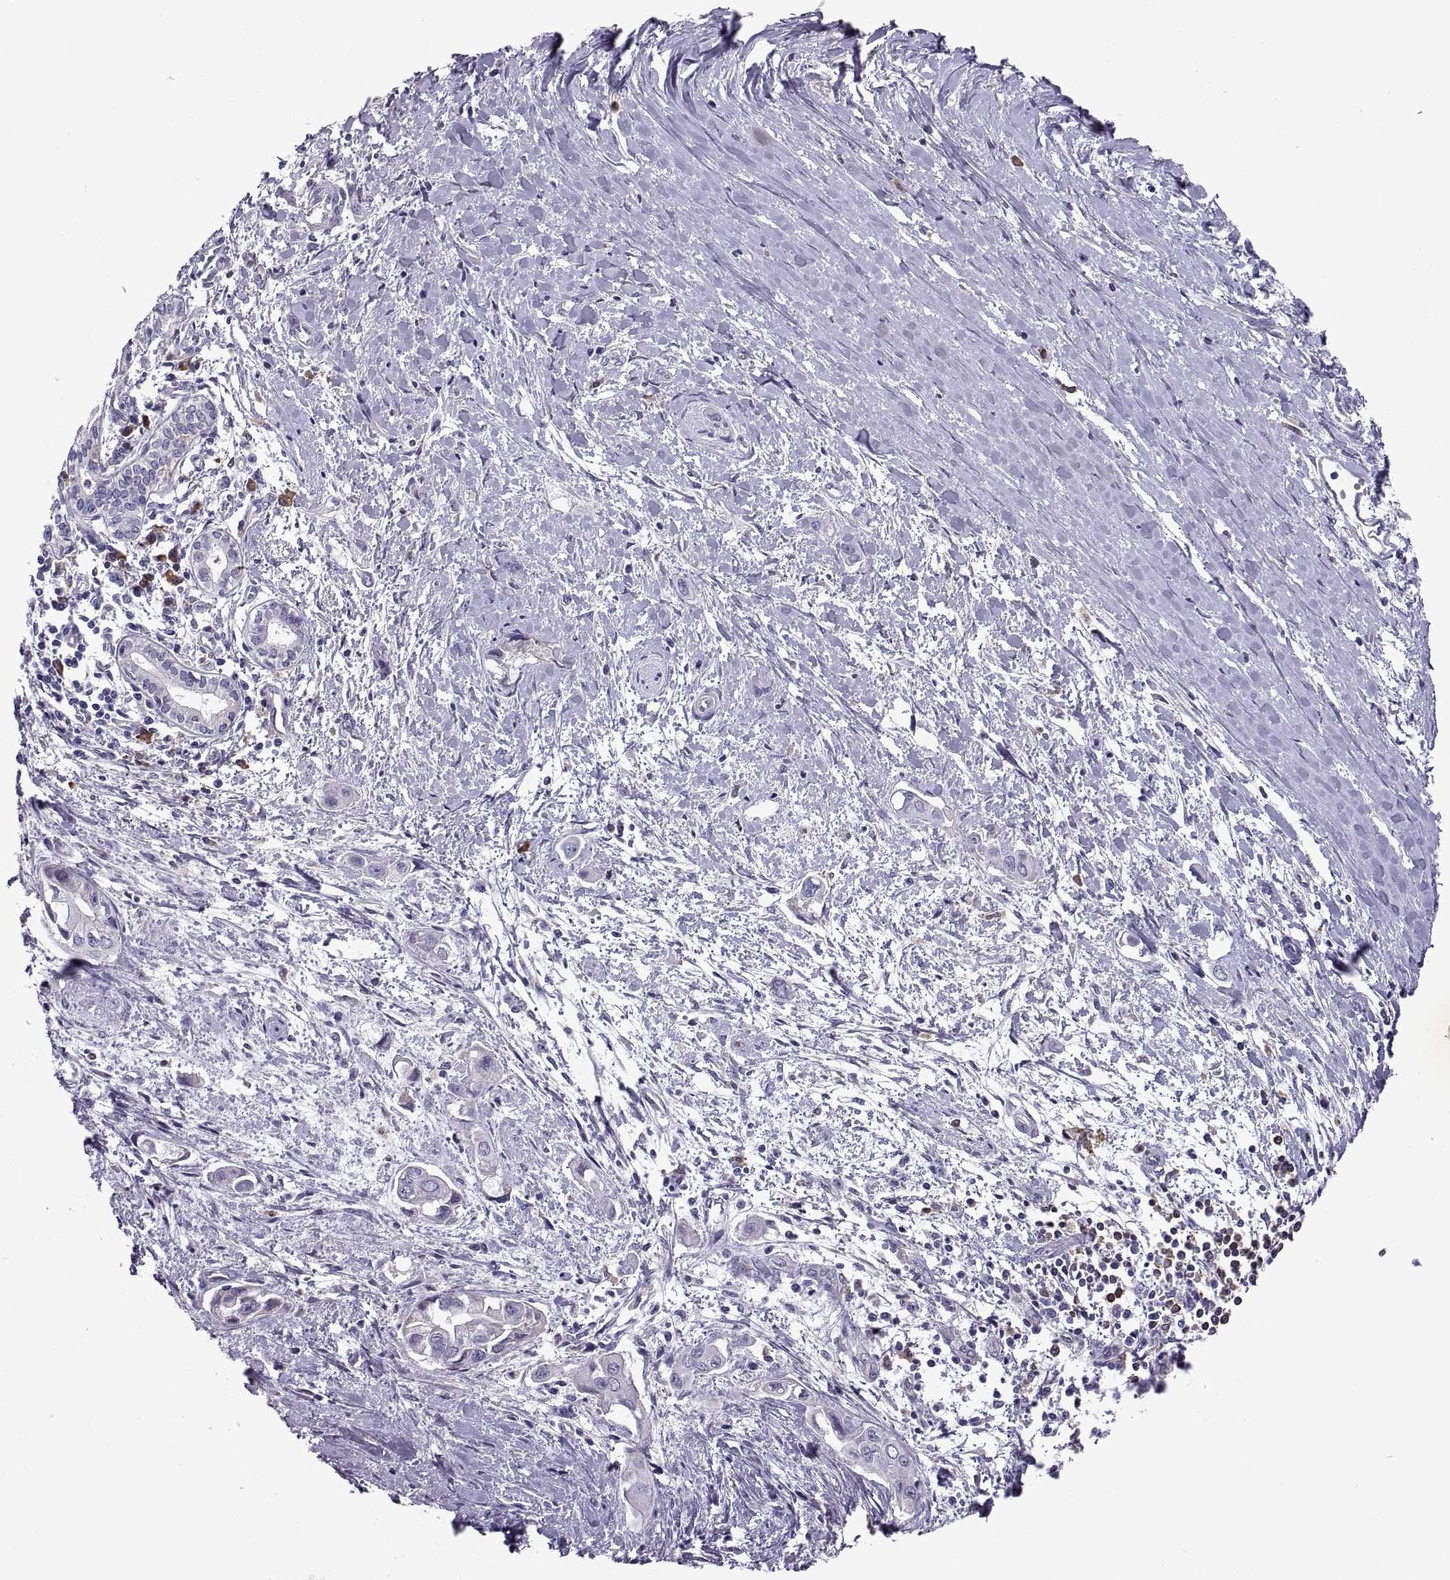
{"staining": {"intensity": "negative", "quantity": "none", "location": "none"}, "tissue": "pancreatic cancer", "cell_type": "Tumor cells", "image_type": "cancer", "snomed": [{"axis": "morphology", "description": "Adenocarcinoma, NOS"}, {"axis": "topography", "description": "Pancreas"}], "caption": "Tumor cells are negative for protein expression in human pancreatic cancer.", "gene": "DOK3", "patient": {"sex": "male", "age": 60}}